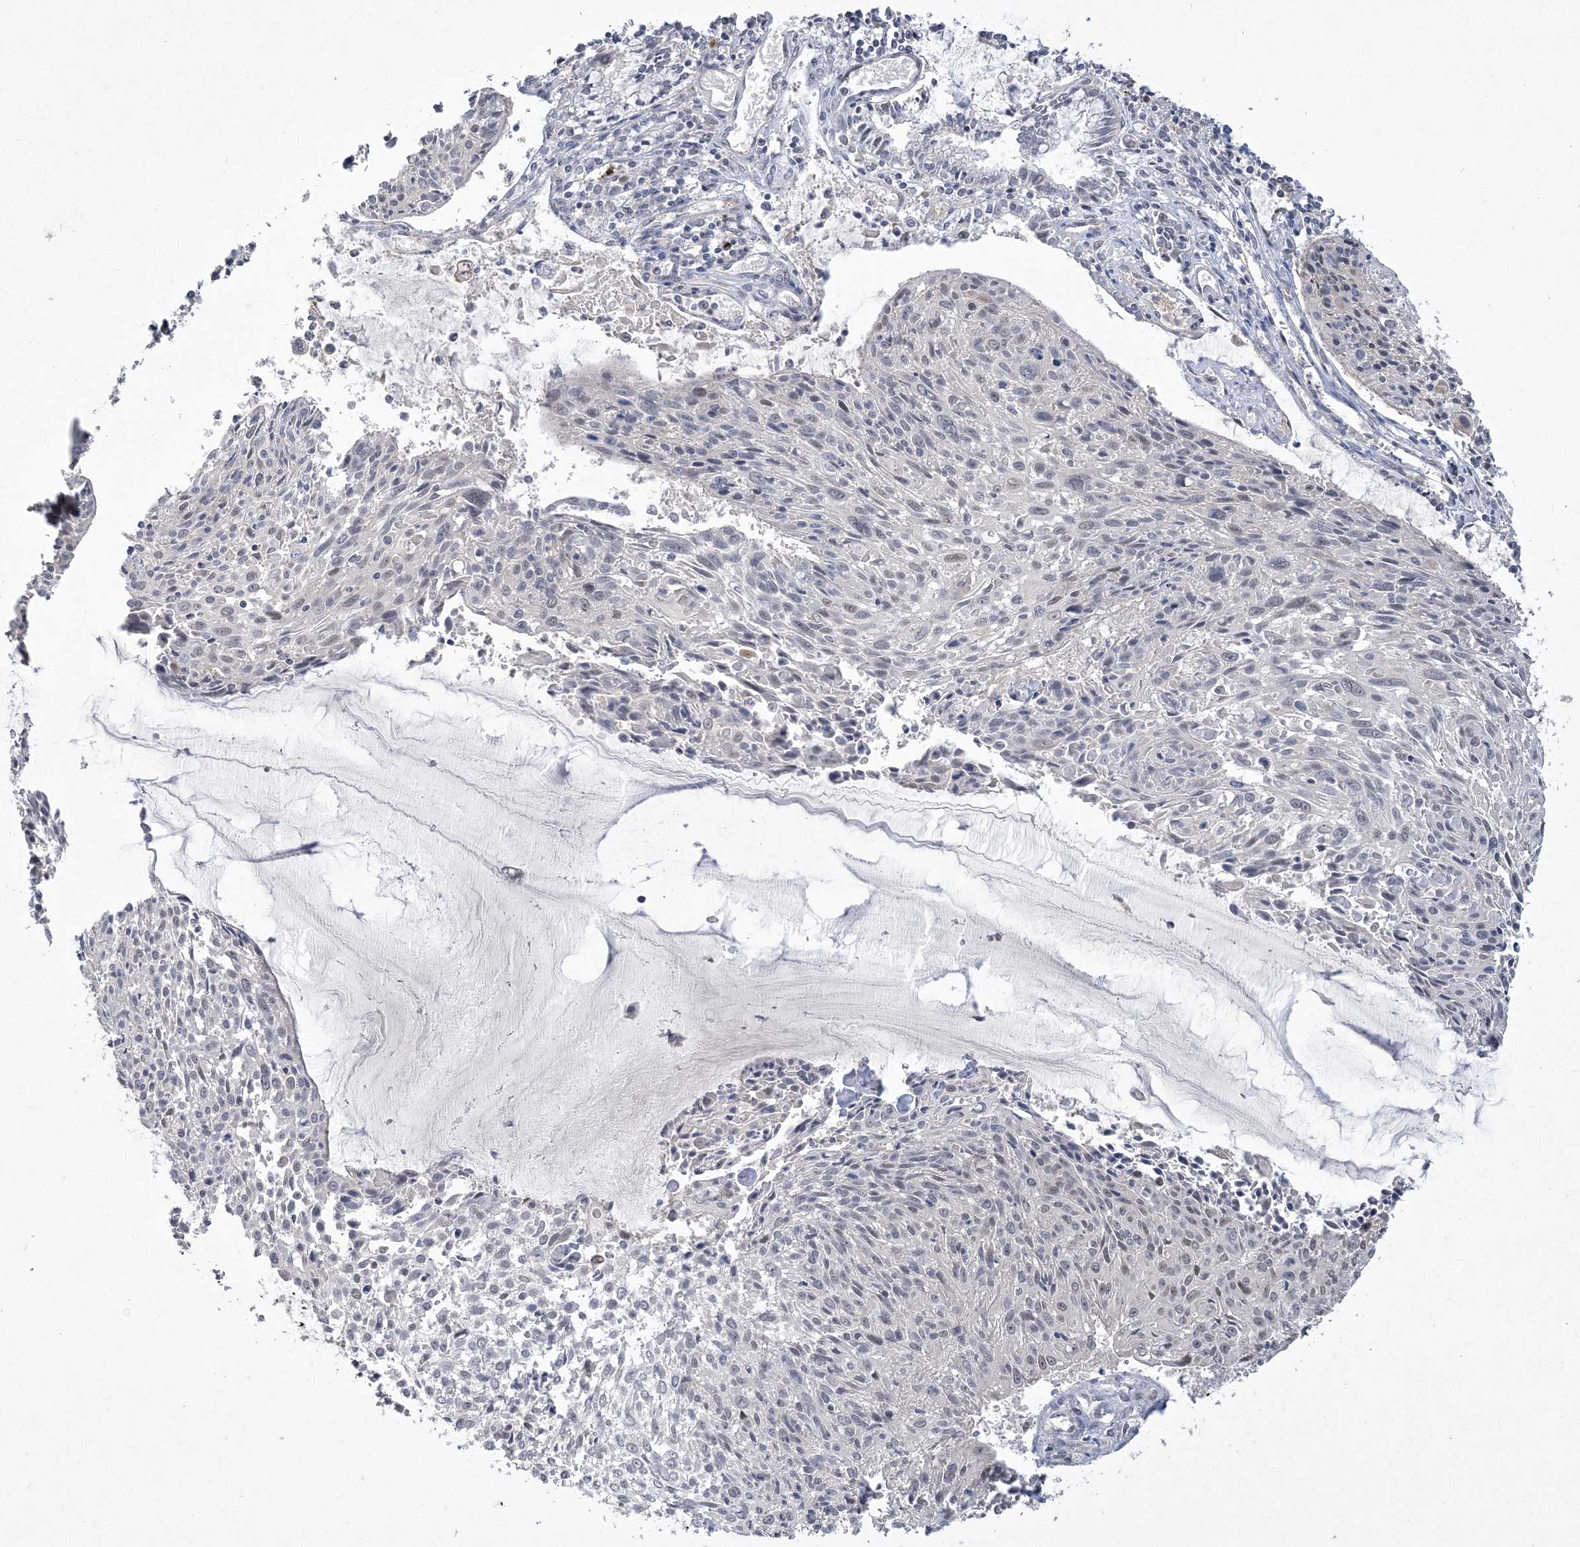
{"staining": {"intensity": "negative", "quantity": "none", "location": "none"}, "tissue": "cervical cancer", "cell_type": "Tumor cells", "image_type": "cancer", "snomed": [{"axis": "morphology", "description": "Squamous cell carcinoma, NOS"}, {"axis": "topography", "description": "Cervix"}], "caption": "High magnification brightfield microscopy of cervical squamous cell carcinoma stained with DAB (3,3'-diaminobenzidine) (brown) and counterstained with hematoxylin (blue): tumor cells show no significant expression.", "gene": "TSPEAR", "patient": {"sex": "female", "age": 51}}